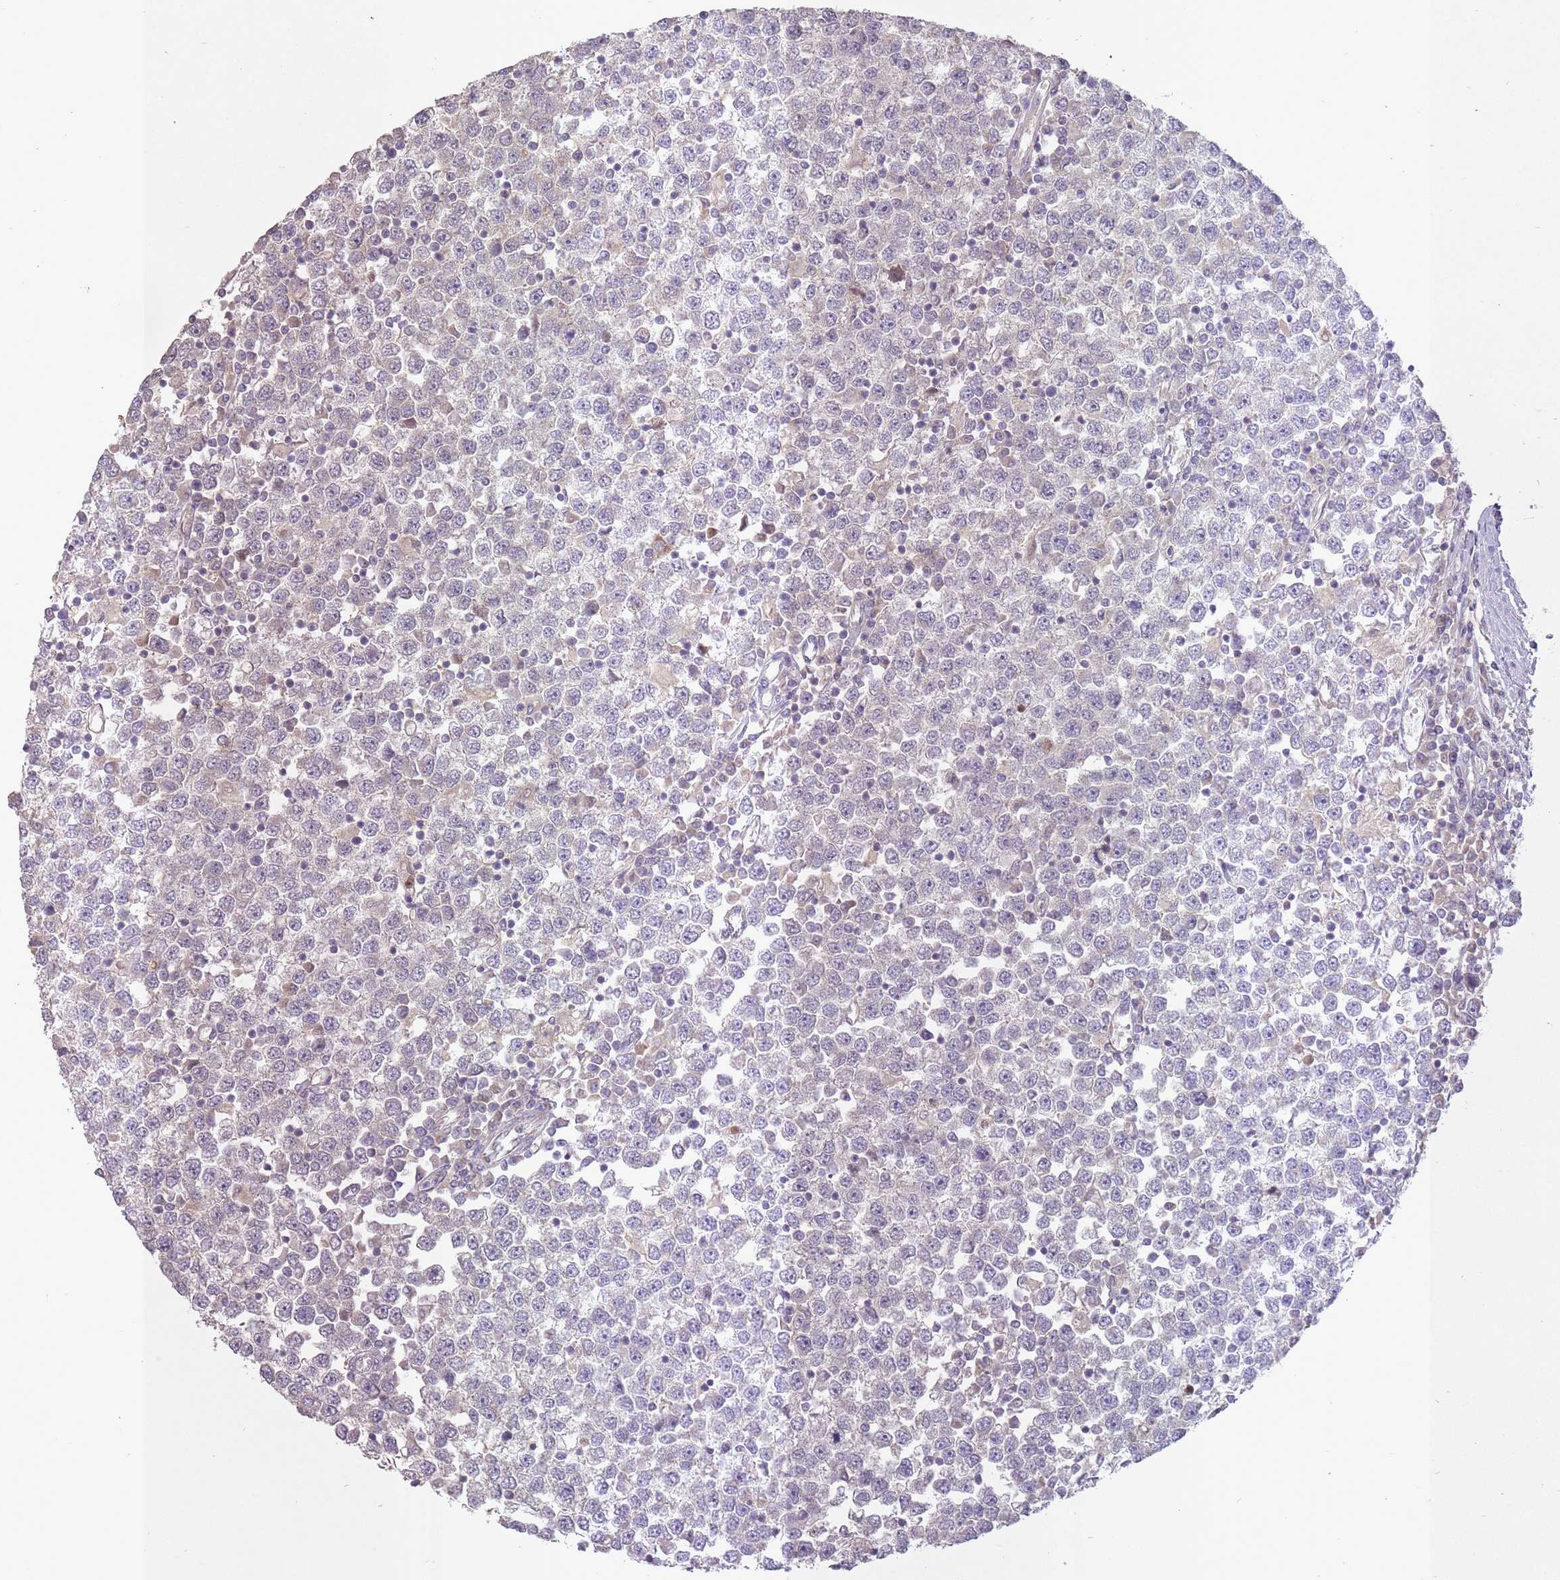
{"staining": {"intensity": "weak", "quantity": "25%-75%", "location": "nuclear"}, "tissue": "testis cancer", "cell_type": "Tumor cells", "image_type": "cancer", "snomed": [{"axis": "morphology", "description": "Seminoma, NOS"}, {"axis": "topography", "description": "Testis"}], "caption": "Seminoma (testis) tissue exhibits weak nuclear positivity in about 25%-75% of tumor cells", "gene": "LRATD2", "patient": {"sex": "male", "age": 65}}